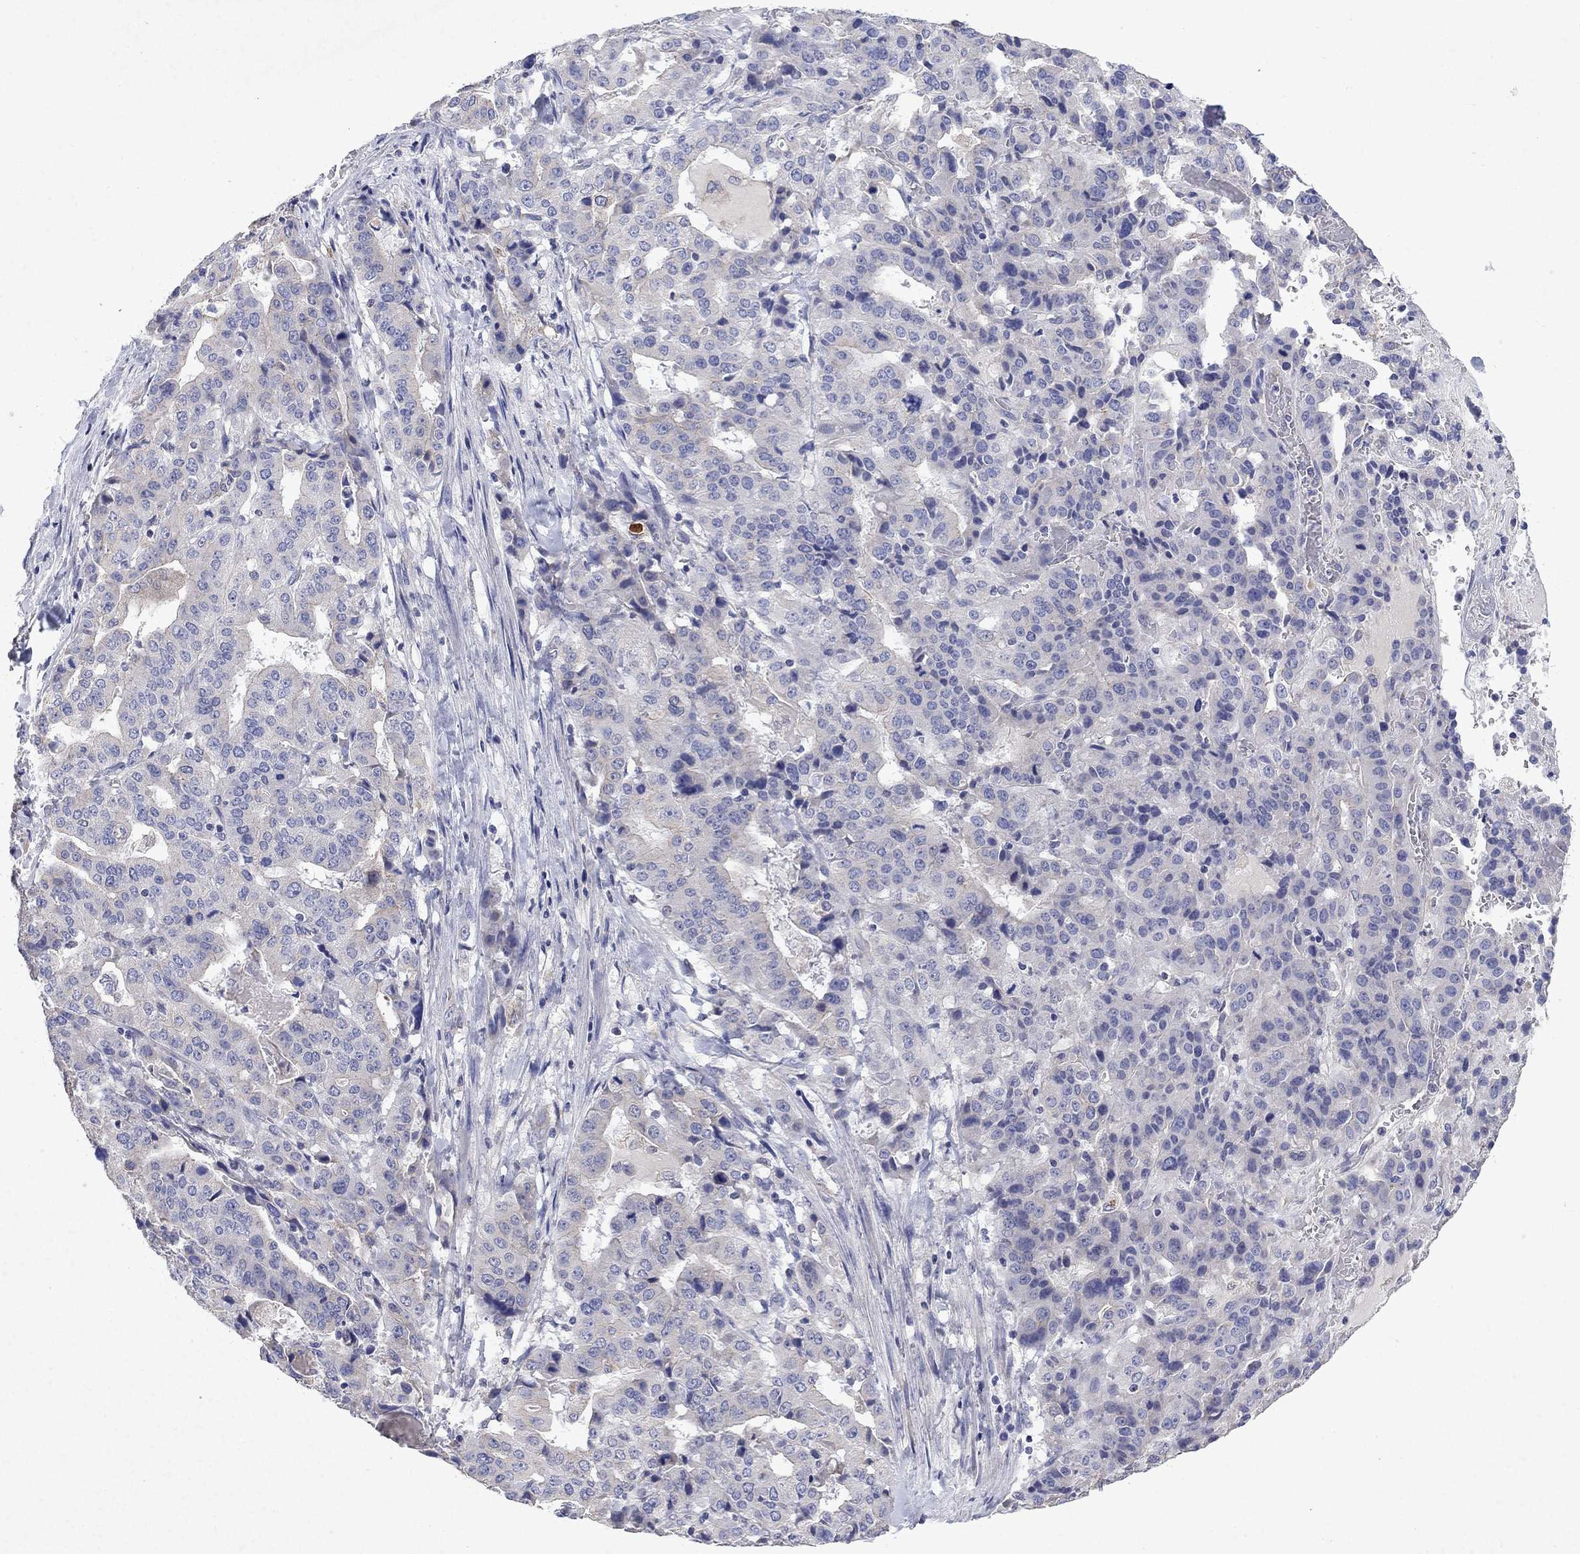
{"staining": {"intensity": "negative", "quantity": "none", "location": "none"}, "tissue": "stomach cancer", "cell_type": "Tumor cells", "image_type": "cancer", "snomed": [{"axis": "morphology", "description": "Adenocarcinoma, NOS"}, {"axis": "topography", "description": "Stomach"}], "caption": "Stomach cancer (adenocarcinoma) was stained to show a protein in brown. There is no significant expression in tumor cells.", "gene": "DTNA", "patient": {"sex": "male", "age": 48}}